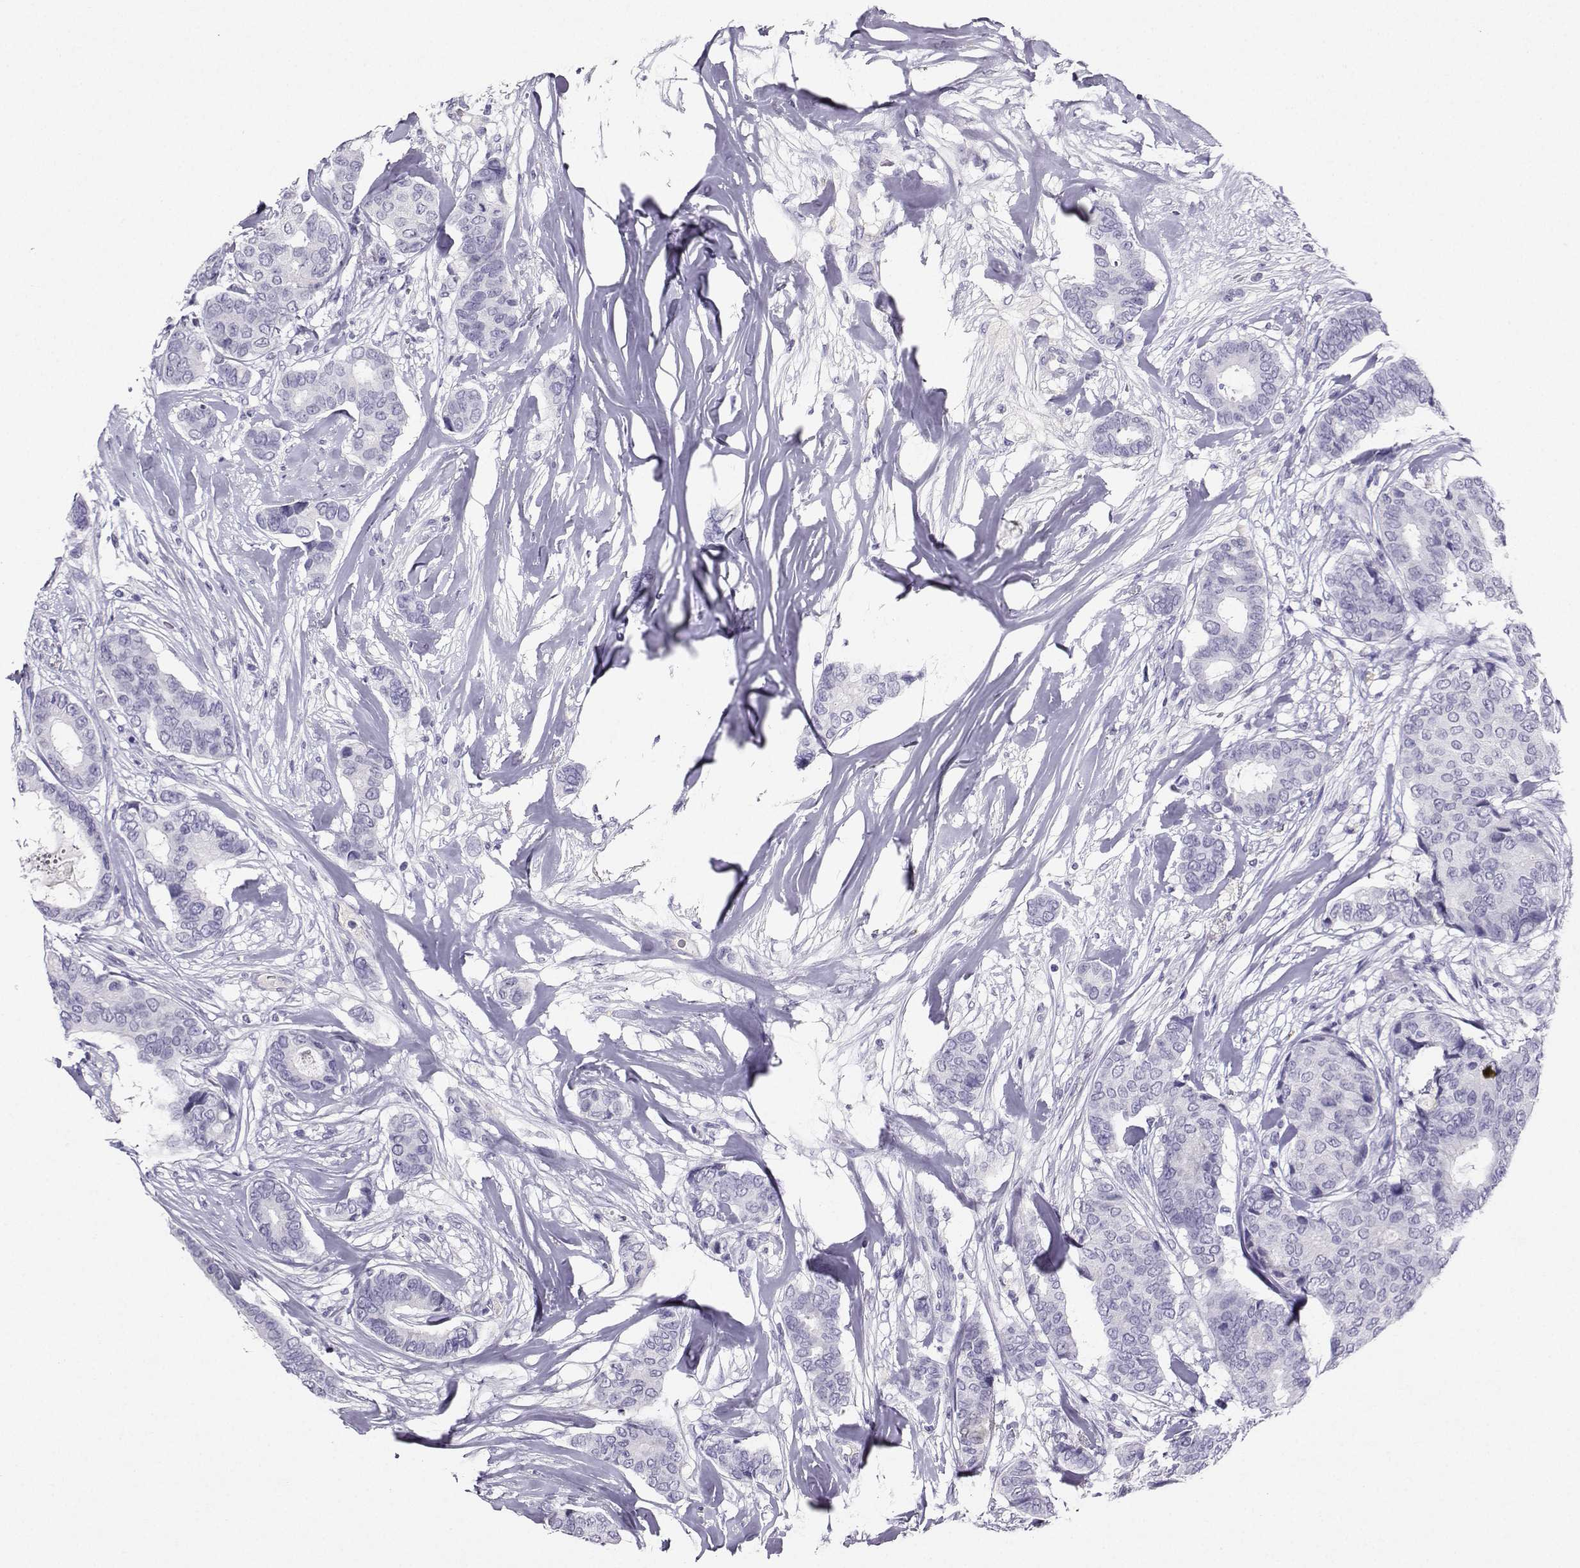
{"staining": {"intensity": "negative", "quantity": "none", "location": "none"}, "tissue": "breast cancer", "cell_type": "Tumor cells", "image_type": "cancer", "snomed": [{"axis": "morphology", "description": "Duct carcinoma"}, {"axis": "topography", "description": "Breast"}], "caption": "The immunohistochemistry (IHC) micrograph has no significant positivity in tumor cells of invasive ductal carcinoma (breast) tissue. (DAB immunohistochemistry visualized using brightfield microscopy, high magnification).", "gene": "GRIK4", "patient": {"sex": "female", "age": 75}}